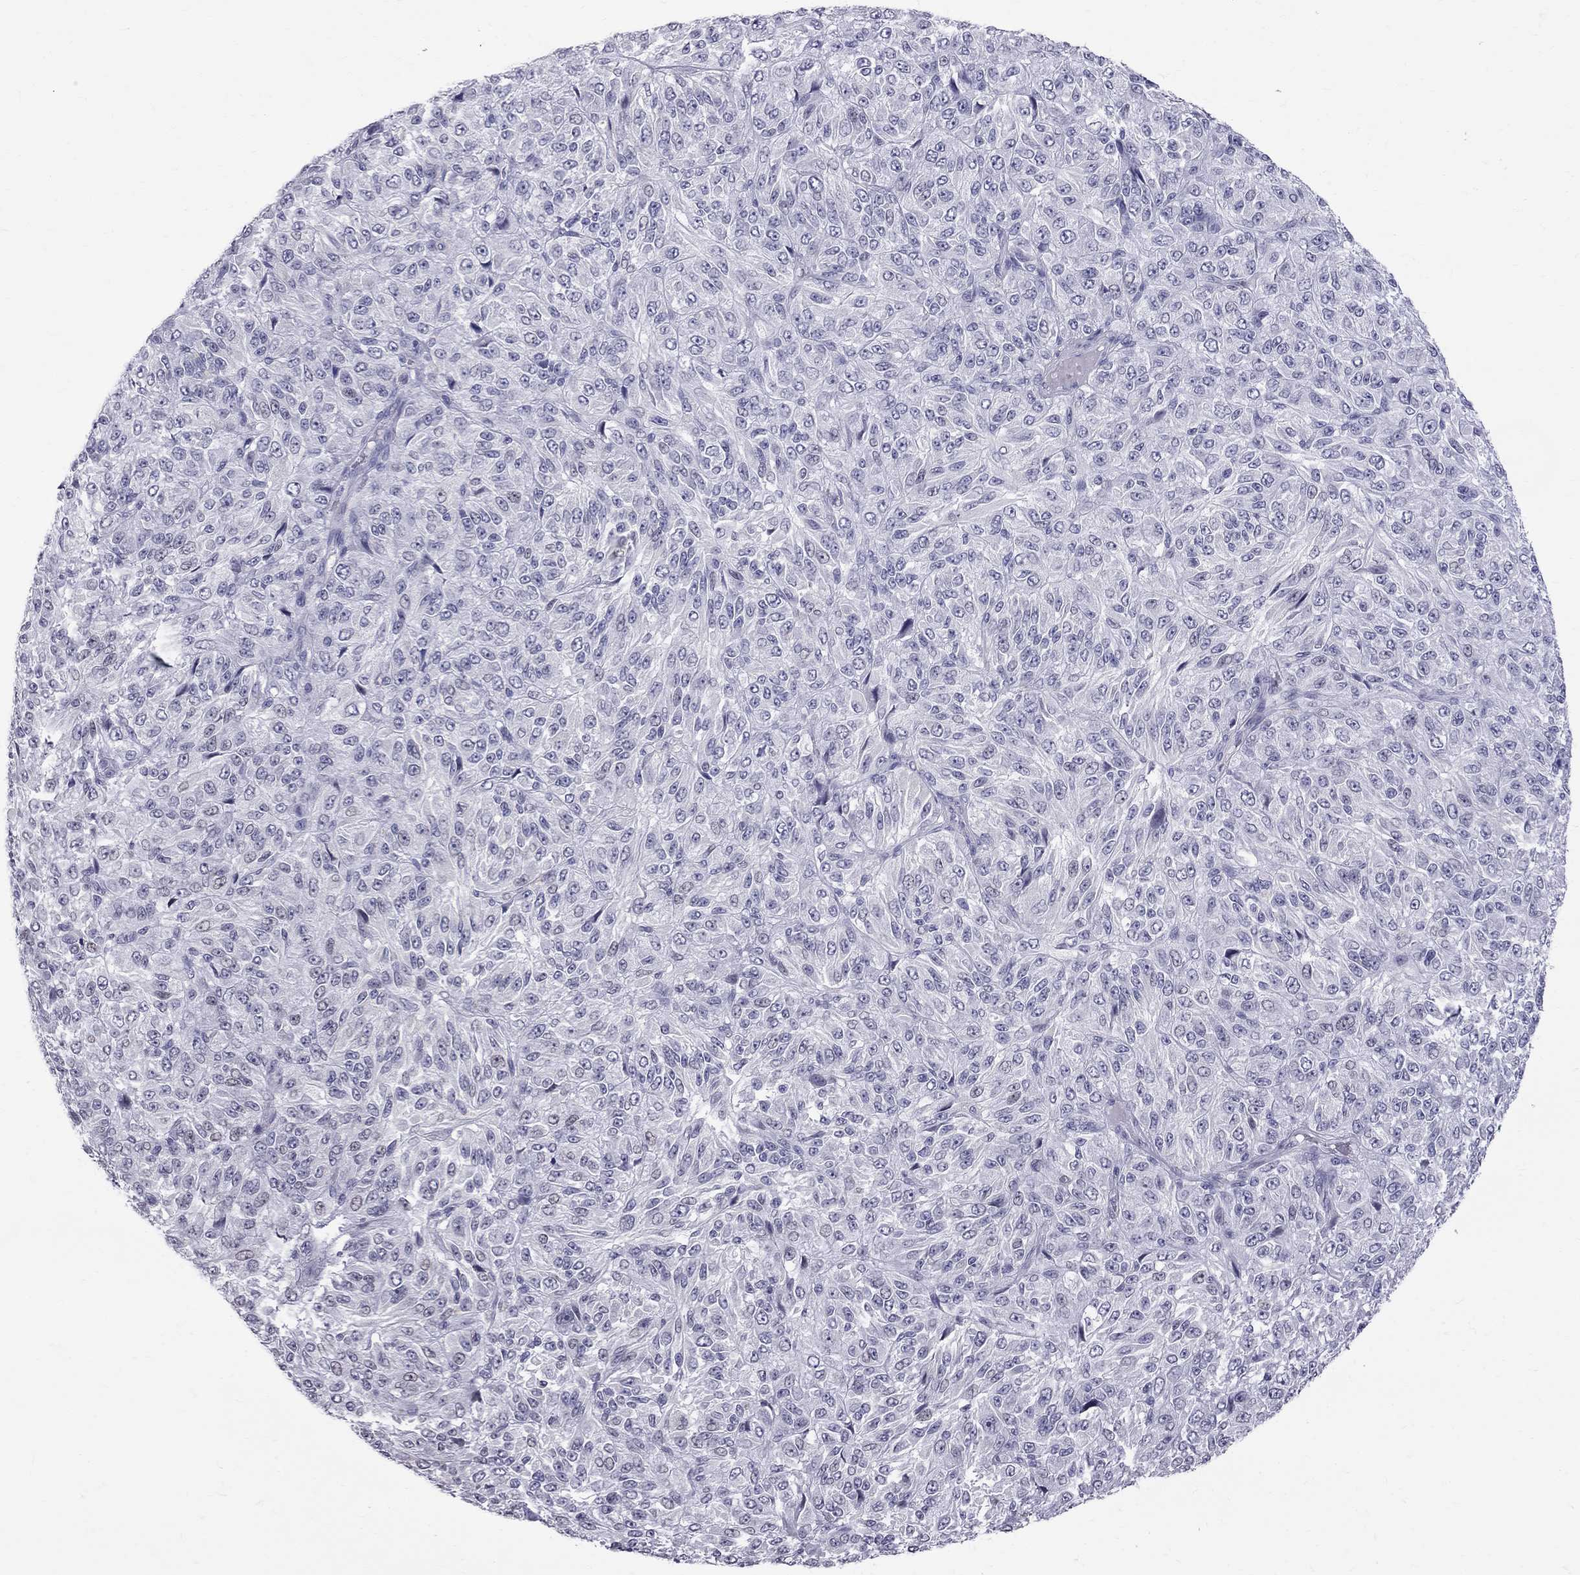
{"staining": {"intensity": "negative", "quantity": "none", "location": "none"}, "tissue": "melanoma", "cell_type": "Tumor cells", "image_type": "cancer", "snomed": [{"axis": "morphology", "description": "Malignant melanoma, Metastatic site"}, {"axis": "topography", "description": "Brain"}], "caption": "Tumor cells are negative for protein expression in human malignant melanoma (metastatic site). Nuclei are stained in blue.", "gene": "MUC15", "patient": {"sex": "female", "age": 56}}